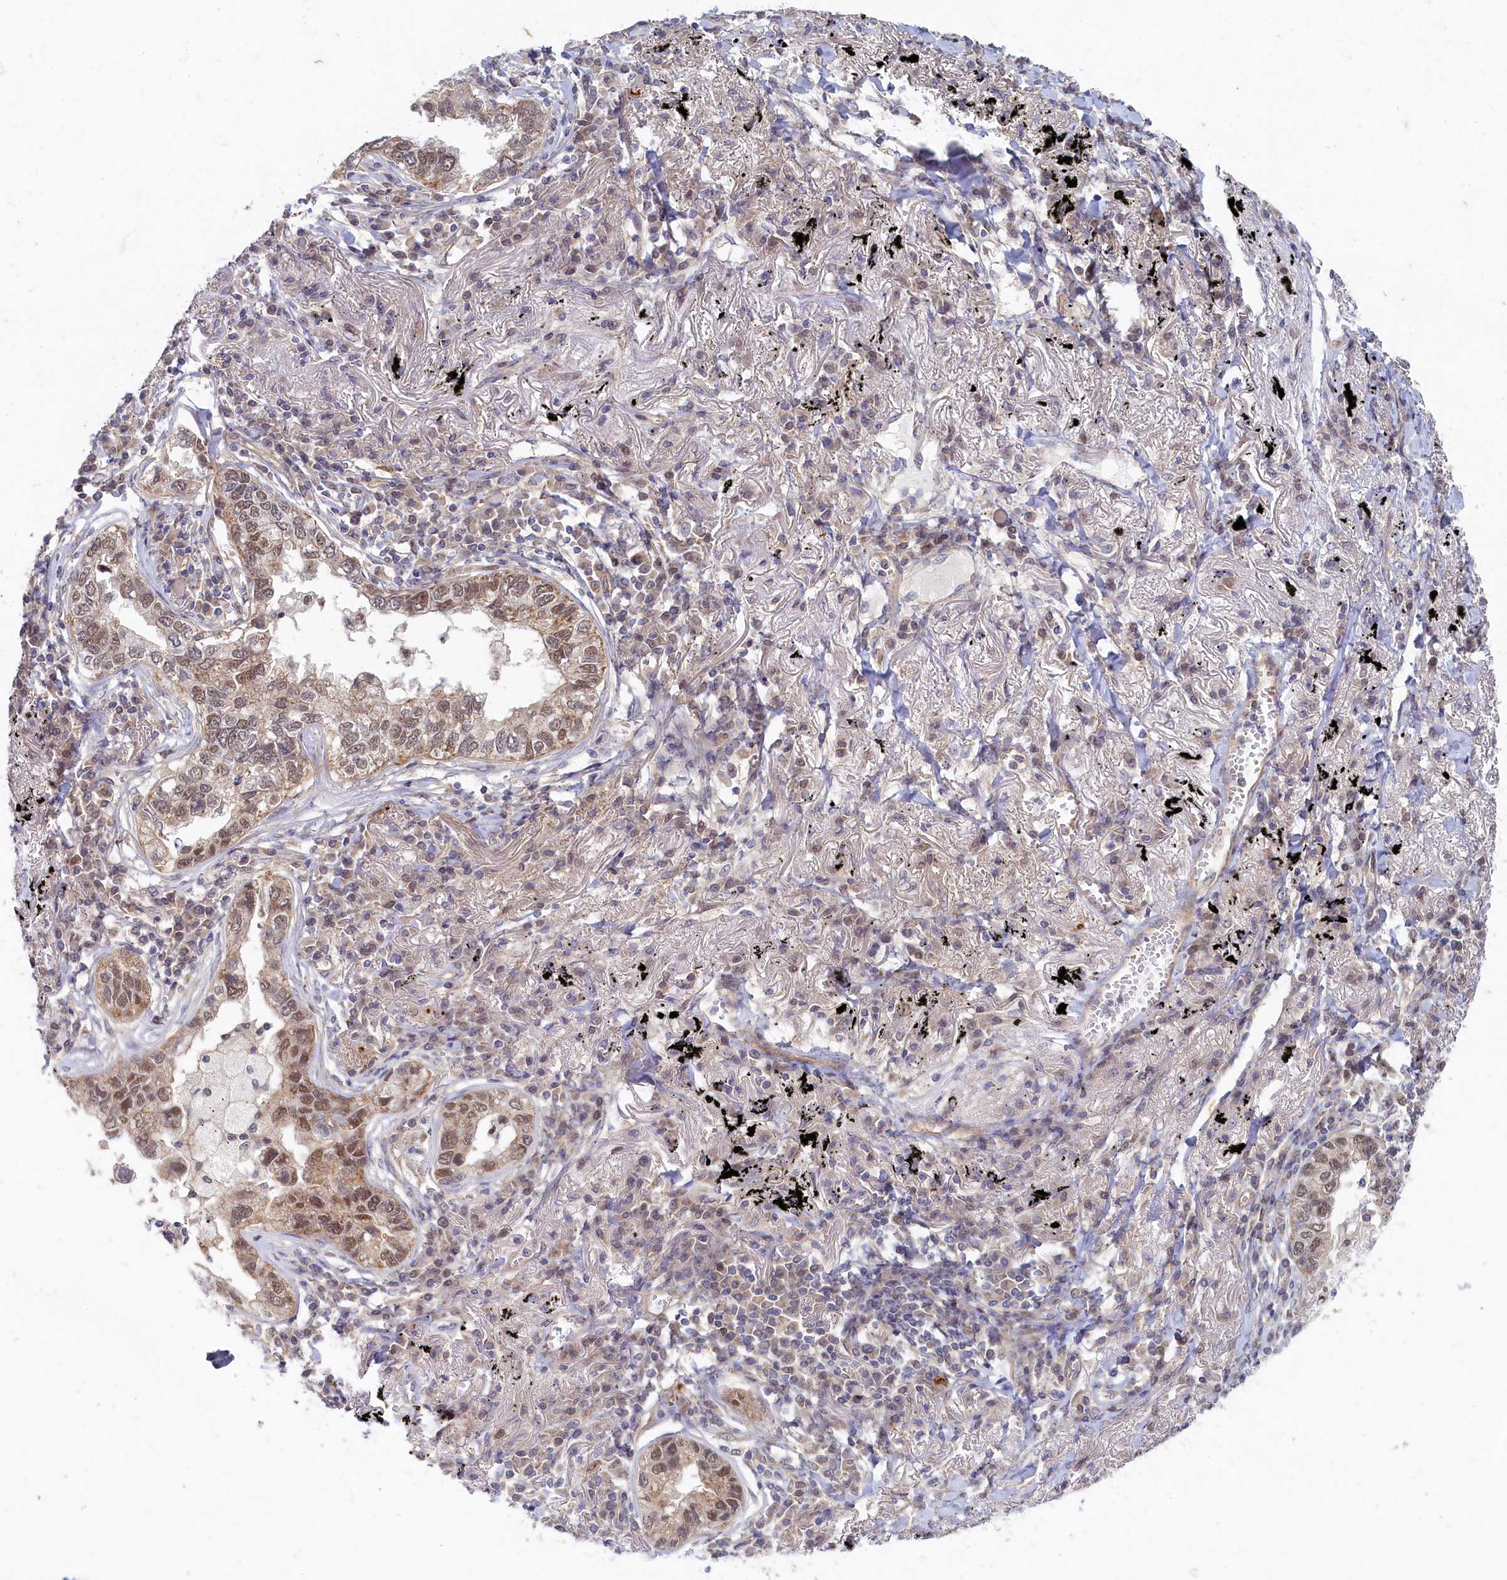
{"staining": {"intensity": "moderate", "quantity": "25%-75%", "location": "nuclear"}, "tissue": "lung cancer", "cell_type": "Tumor cells", "image_type": "cancer", "snomed": [{"axis": "morphology", "description": "Adenocarcinoma, NOS"}, {"axis": "topography", "description": "Lung"}], "caption": "Adenocarcinoma (lung) was stained to show a protein in brown. There is medium levels of moderate nuclear expression in approximately 25%-75% of tumor cells.", "gene": "WDR59", "patient": {"sex": "male", "age": 65}}